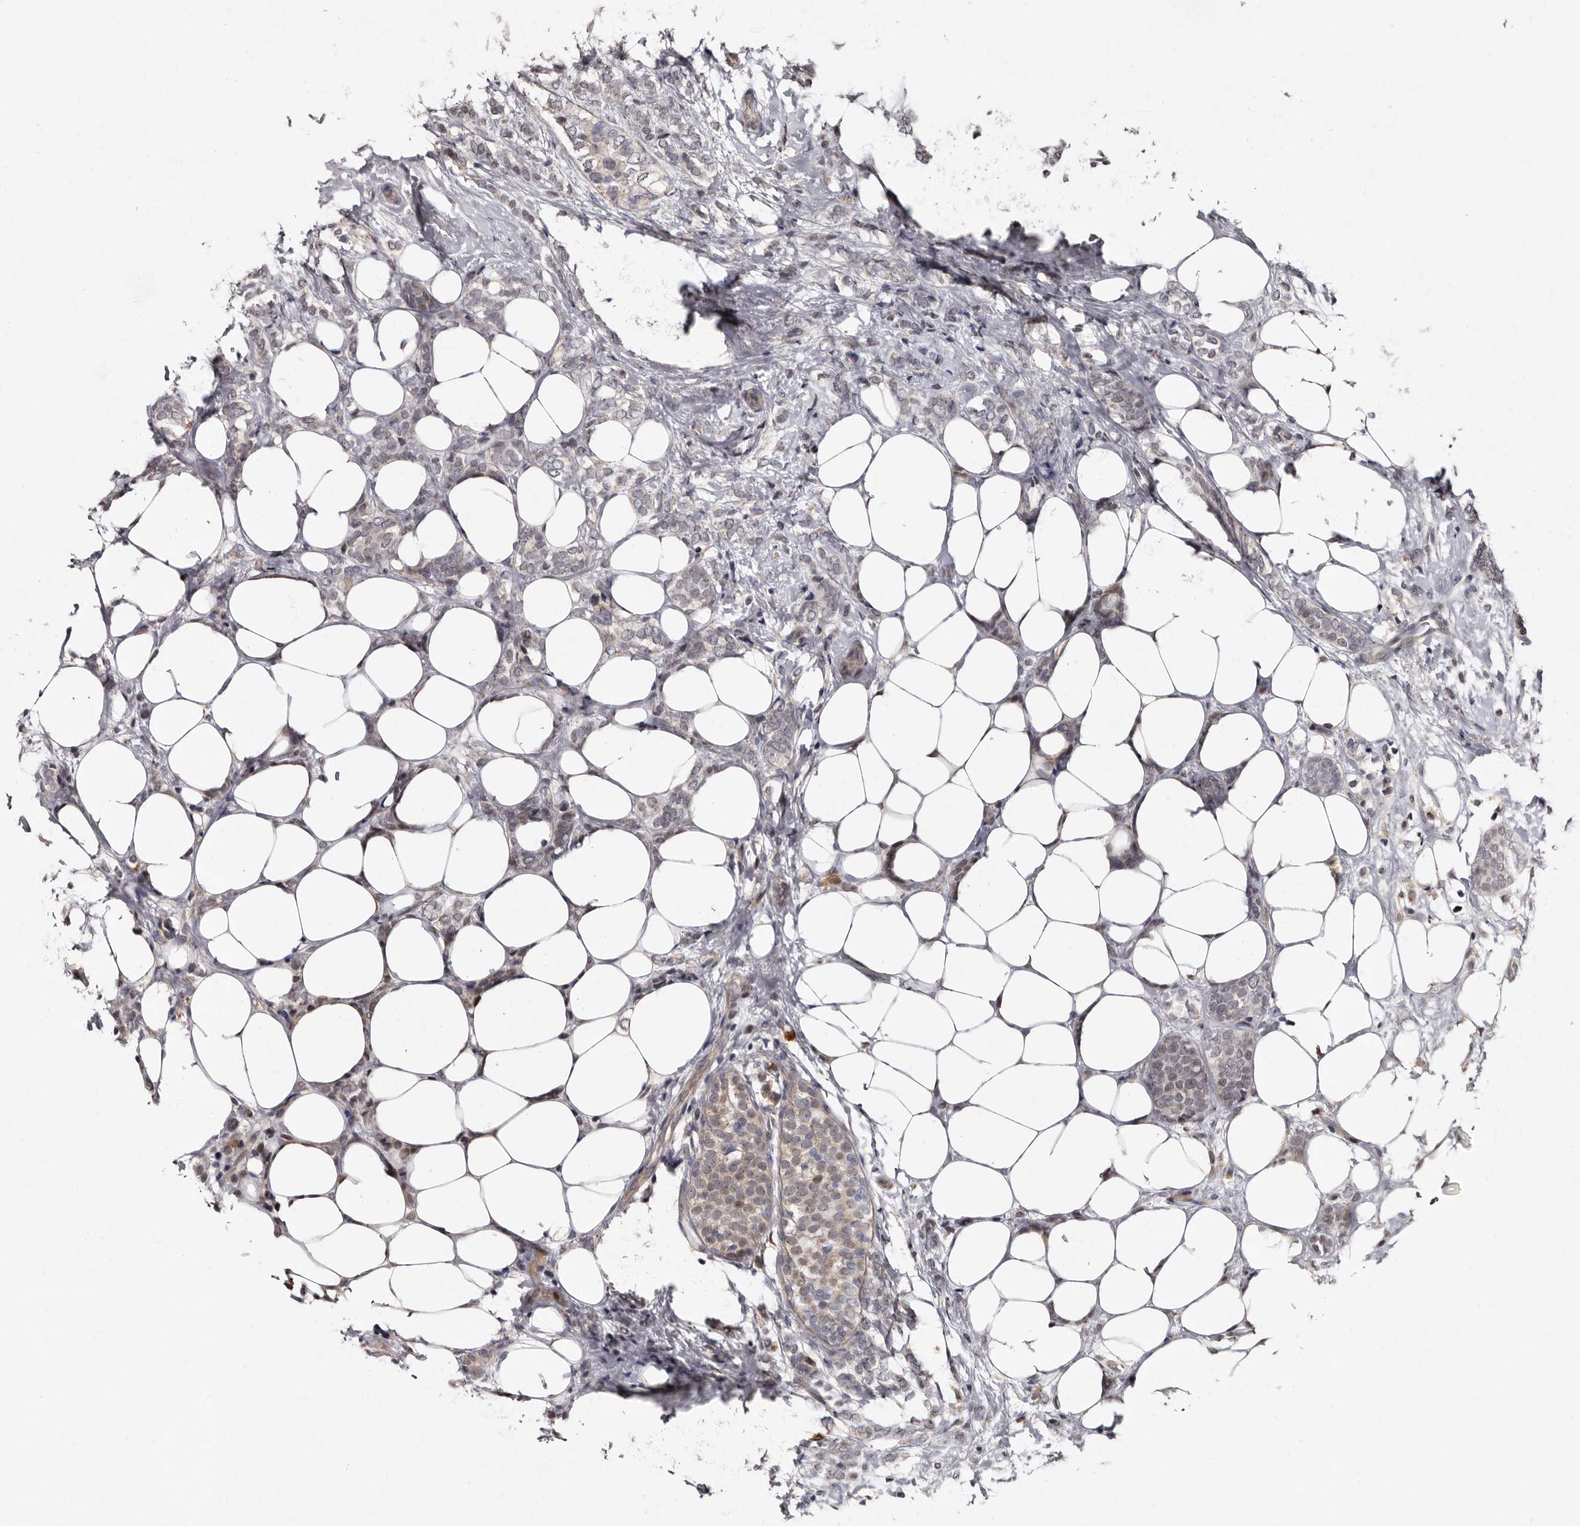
{"staining": {"intensity": "weak", "quantity": "<25%", "location": "cytoplasmic/membranous"}, "tissue": "breast cancer", "cell_type": "Tumor cells", "image_type": "cancer", "snomed": [{"axis": "morphology", "description": "Lobular carcinoma"}, {"axis": "topography", "description": "Breast"}], "caption": "Tumor cells are negative for protein expression in human lobular carcinoma (breast).", "gene": "DNPH1", "patient": {"sex": "female", "age": 50}}